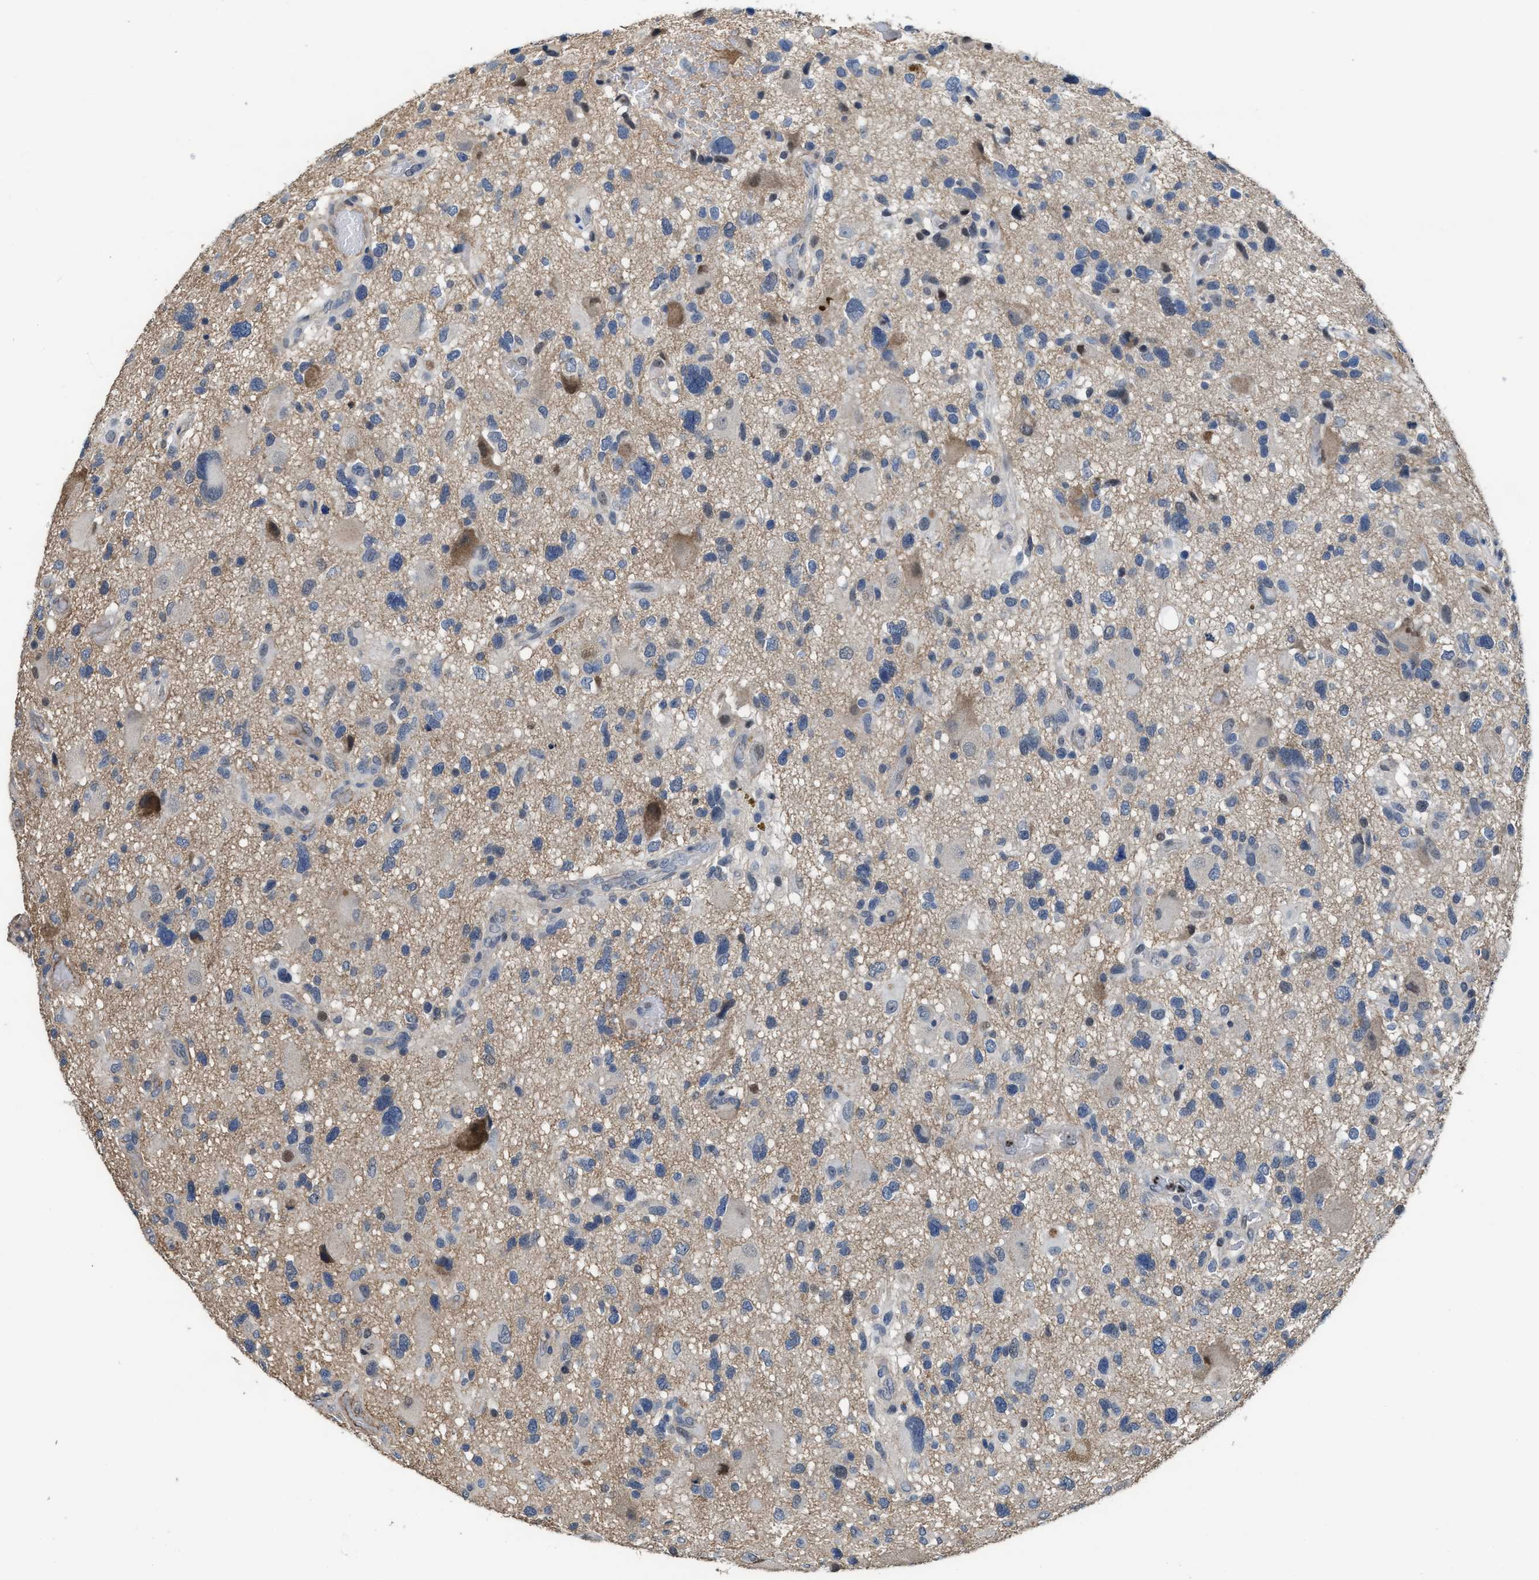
{"staining": {"intensity": "negative", "quantity": "none", "location": "none"}, "tissue": "glioma", "cell_type": "Tumor cells", "image_type": "cancer", "snomed": [{"axis": "morphology", "description": "Glioma, malignant, High grade"}, {"axis": "topography", "description": "Brain"}], "caption": "An immunohistochemistry (IHC) micrograph of glioma is shown. There is no staining in tumor cells of glioma.", "gene": "ZNF20", "patient": {"sex": "male", "age": 33}}